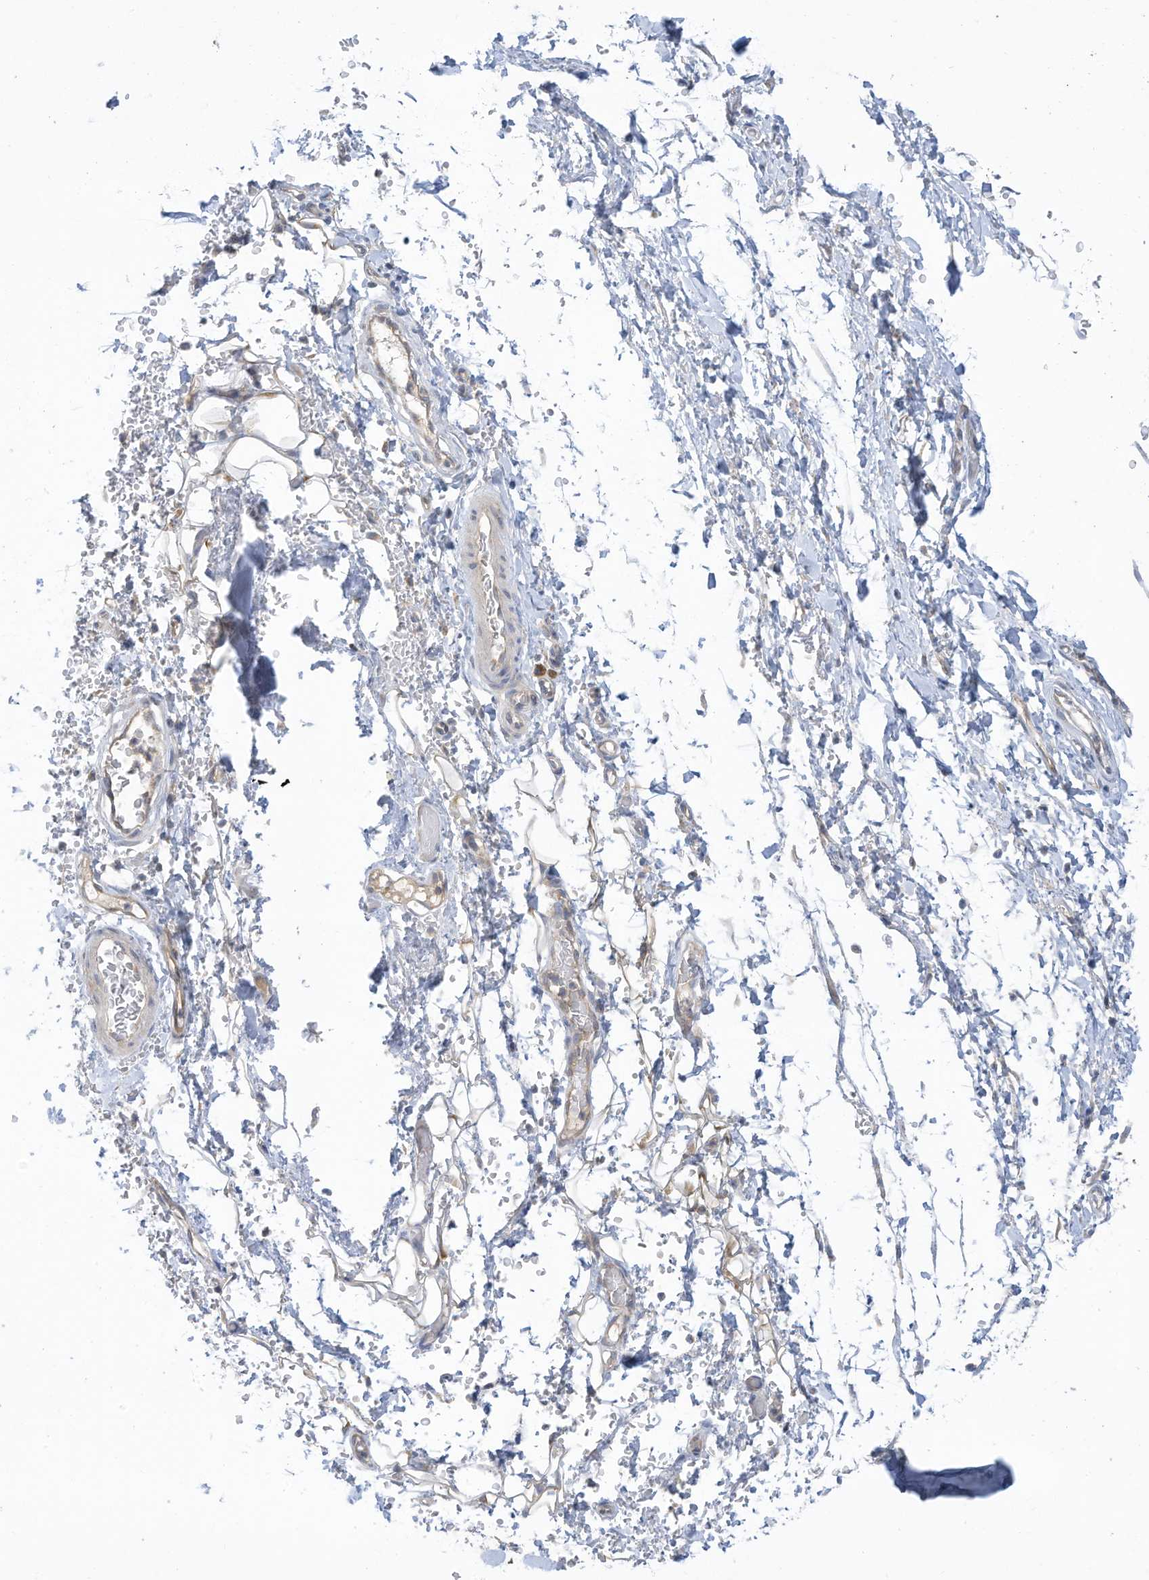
{"staining": {"intensity": "weak", "quantity": ">75%", "location": "cytoplasmic/membranous"}, "tissue": "adipose tissue", "cell_type": "Adipocytes", "image_type": "normal", "snomed": [{"axis": "morphology", "description": "Normal tissue, NOS"}, {"axis": "morphology", "description": "Adenocarcinoma, NOS"}, {"axis": "topography", "description": "Stomach, upper"}, {"axis": "topography", "description": "Peripheral nerve tissue"}], "caption": "Approximately >75% of adipocytes in normal human adipose tissue reveal weak cytoplasmic/membranous protein expression as visualized by brown immunohistochemical staining.", "gene": "LRRN2", "patient": {"sex": "male", "age": 62}}